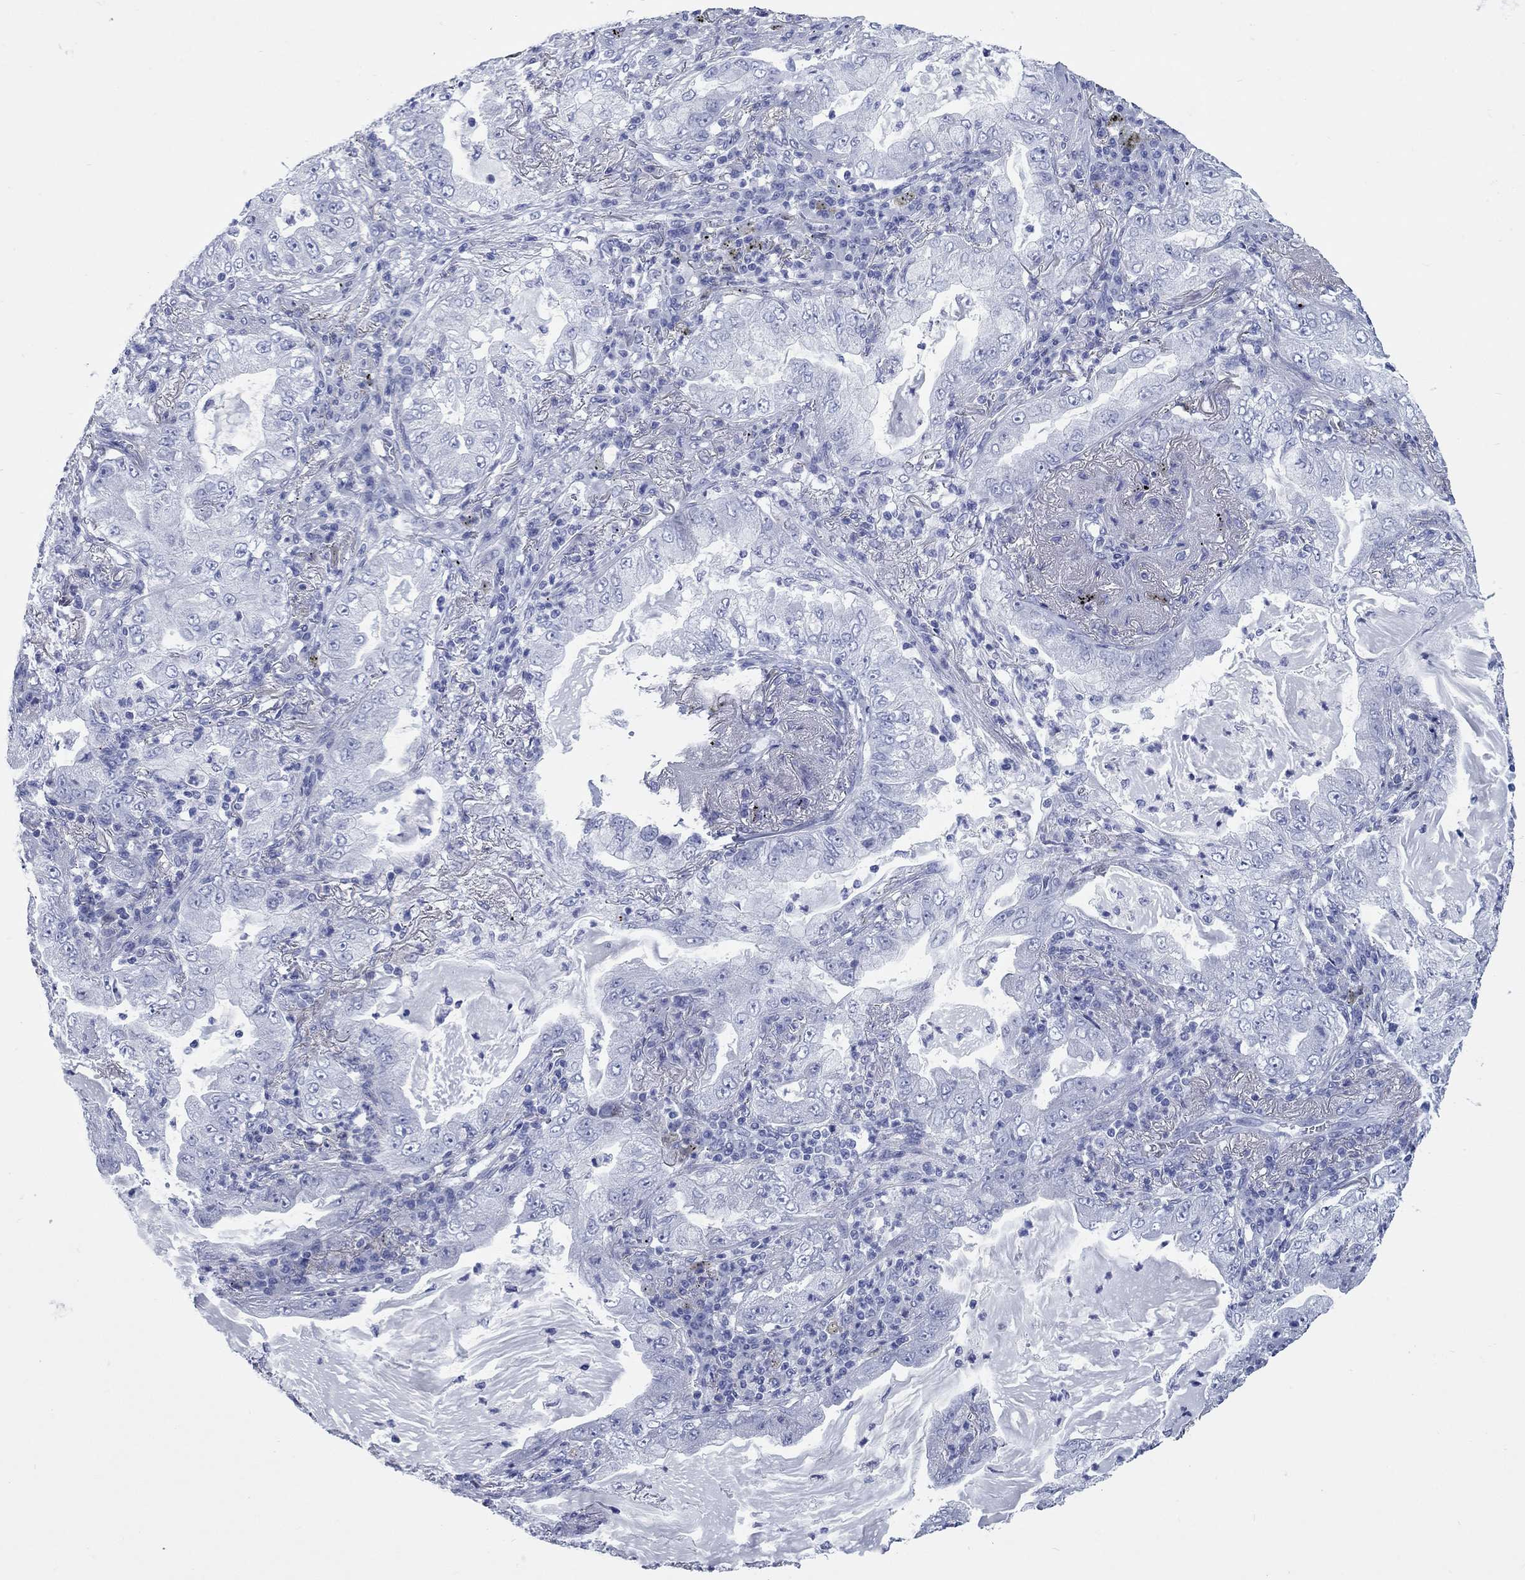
{"staining": {"intensity": "negative", "quantity": "none", "location": "none"}, "tissue": "lung cancer", "cell_type": "Tumor cells", "image_type": "cancer", "snomed": [{"axis": "morphology", "description": "Adenocarcinoma, NOS"}, {"axis": "topography", "description": "Lung"}], "caption": "Immunohistochemistry of human adenocarcinoma (lung) shows no staining in tumor cells. (DAB immunohistochemistry visualized using brightfield microscopy, high magnification).", "gene": "CCNA1", "patient": {"sex": "female", "age": 73}}